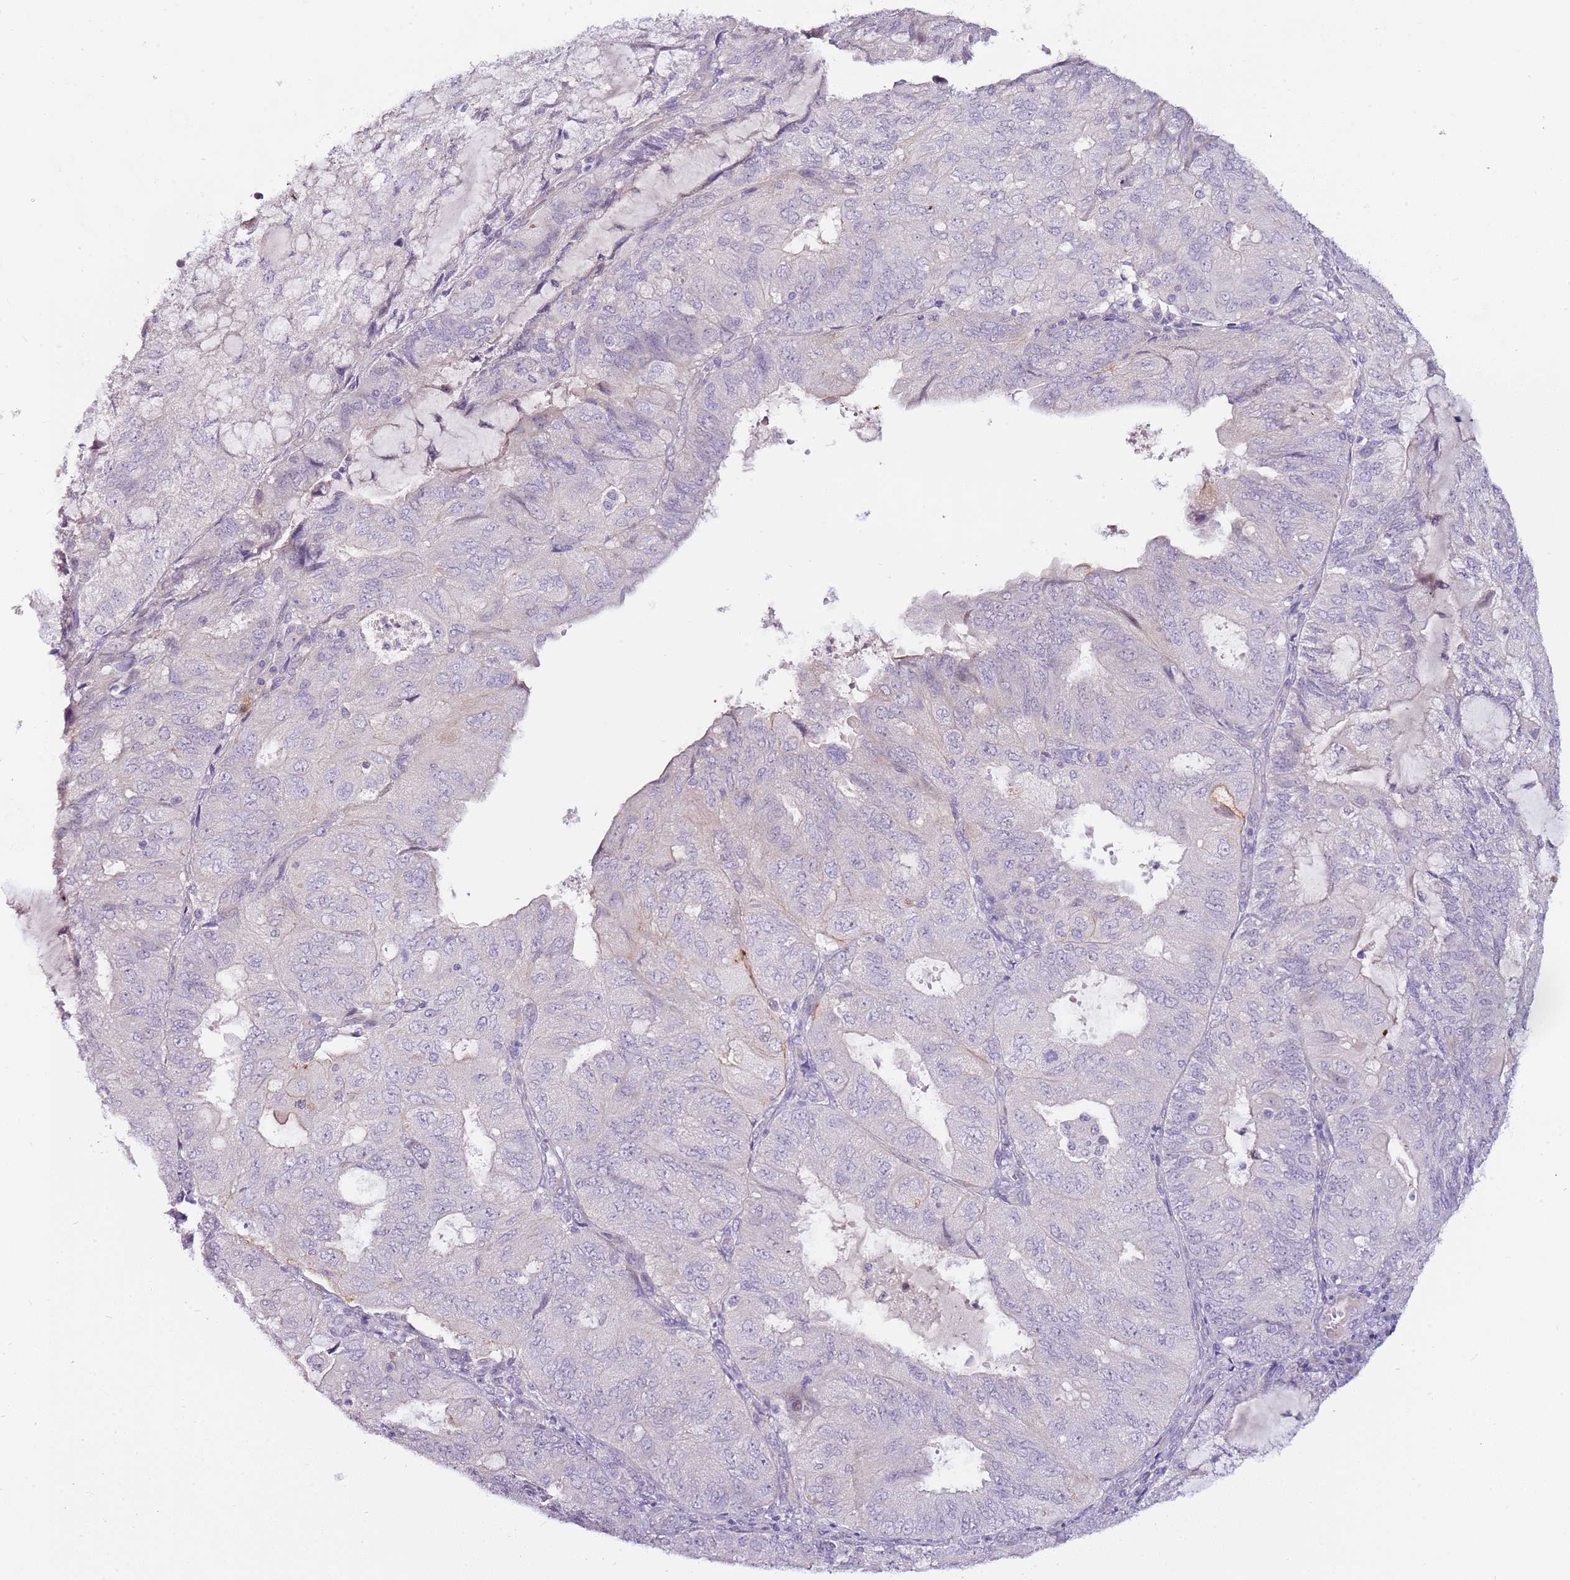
{"staining": {"intensity": "negative", "quantity": "none", "location": "none"}, "tissue": "endometrial cancer", "cell_type": "Tumor cells", "image_type": "cancer", "snomed": [{"axis": "morphology", "description": "Adenocarcinoma, NOS"}, {"axis": "topography", "description": "Endometrium"}], "caption": "Immunohistochemistry photomicrograph of neoplastic tissue: endometrial cancer (adenocarcinoma) stained with DAB (3,3'-diaminobenzidine) demonstrates no significant protein positivity in tumor cells.", "gene": "NKX2-3", "patient": {"sex": "female", "age": 81}}